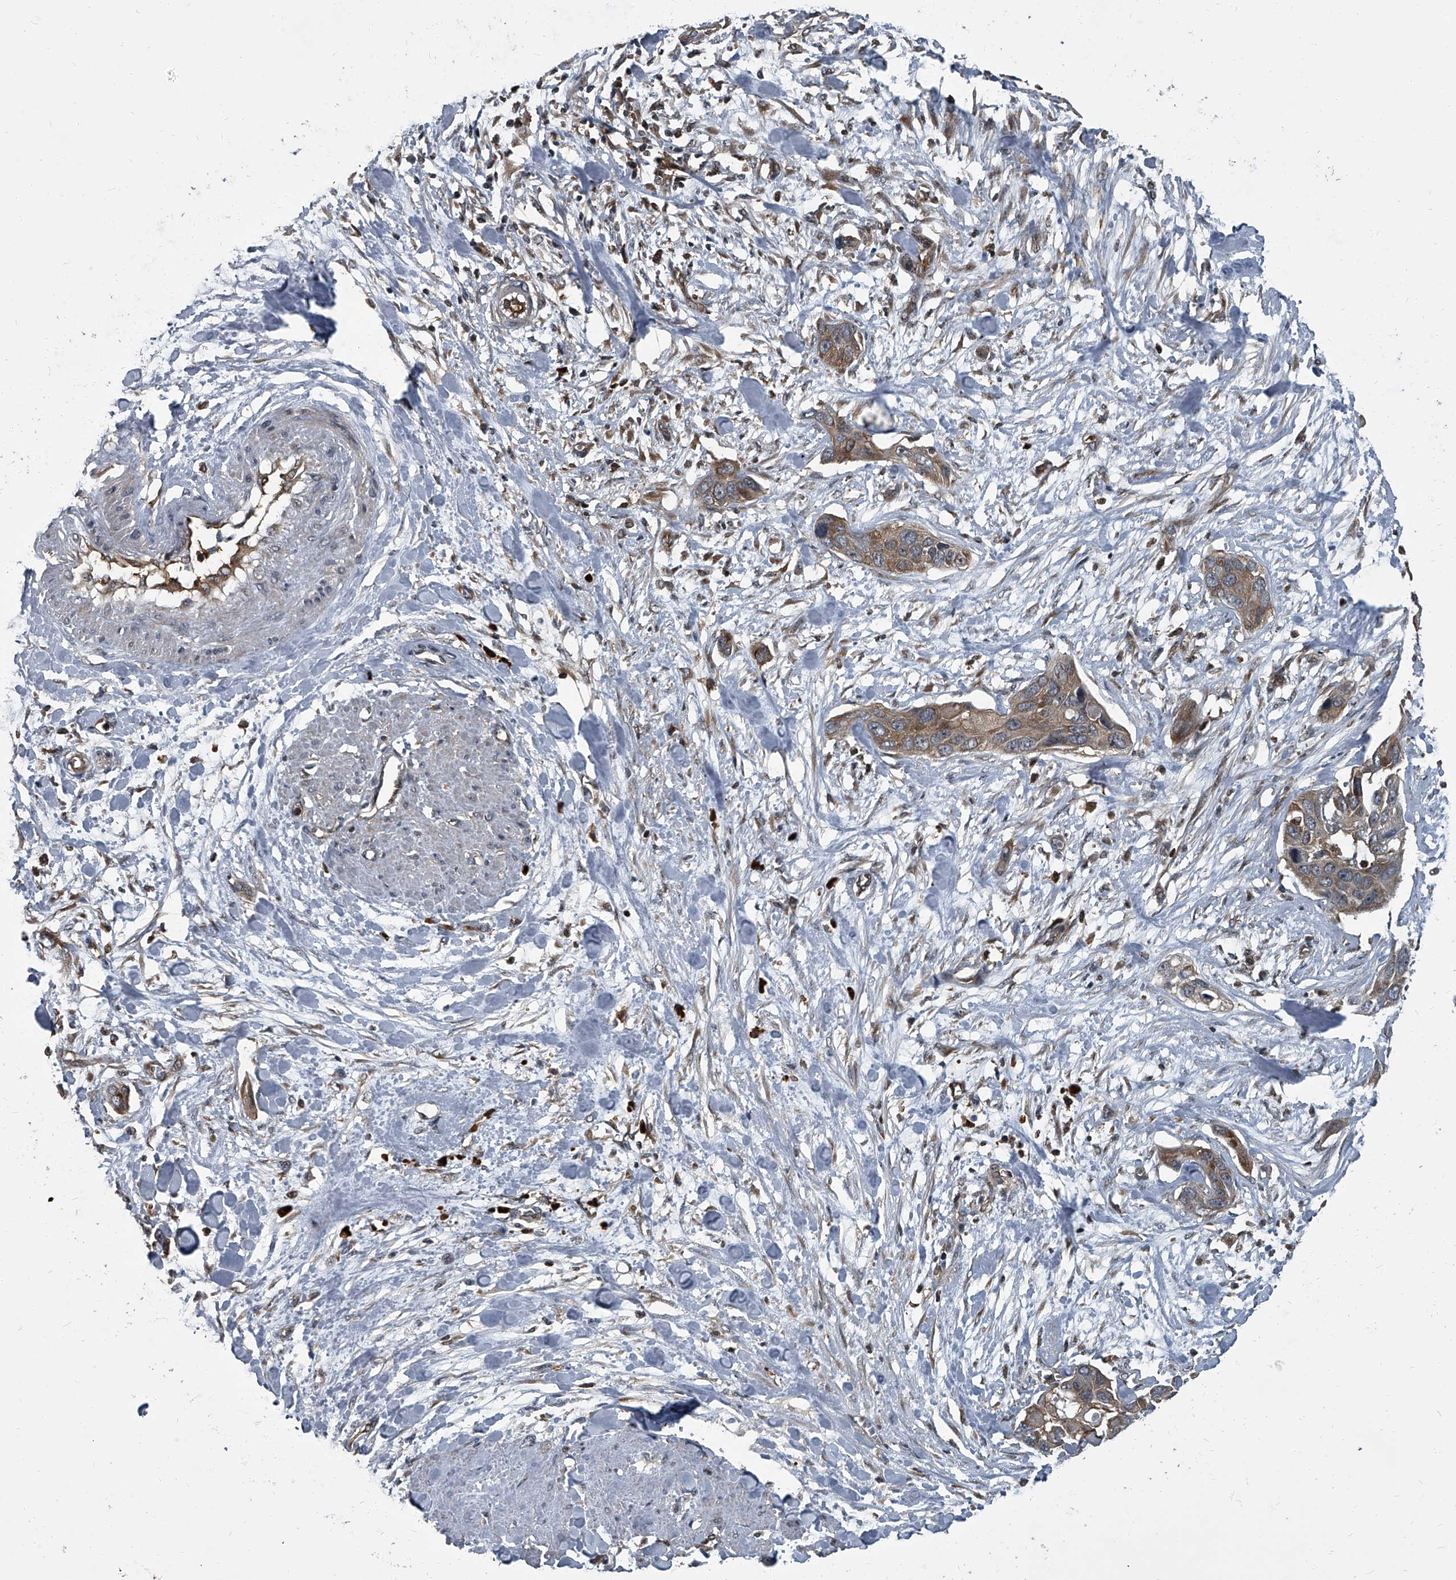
{"staining": {"intensity": "moderate", "quantity": ">75%", "location": "cytoplasmic/membranous"}, "tissue": "pancreatic cancer", "cell_type": "Tumor cells", "image_type": "cancer", "snomed": [{"axis": "morphology", "description": "Adenocarcinoma, NOS"}, {"axis": "topography", "description": "Pancreas"}], "caption": "Immunohistochemistry of human adenocarcinoma (pancreatic) reveals medium levels of moderate cytoplasmic/membranous positivity in about >75% of tumor cells.", "gene": "CDV3", "patient": {"sex": "female", "age": 60}}